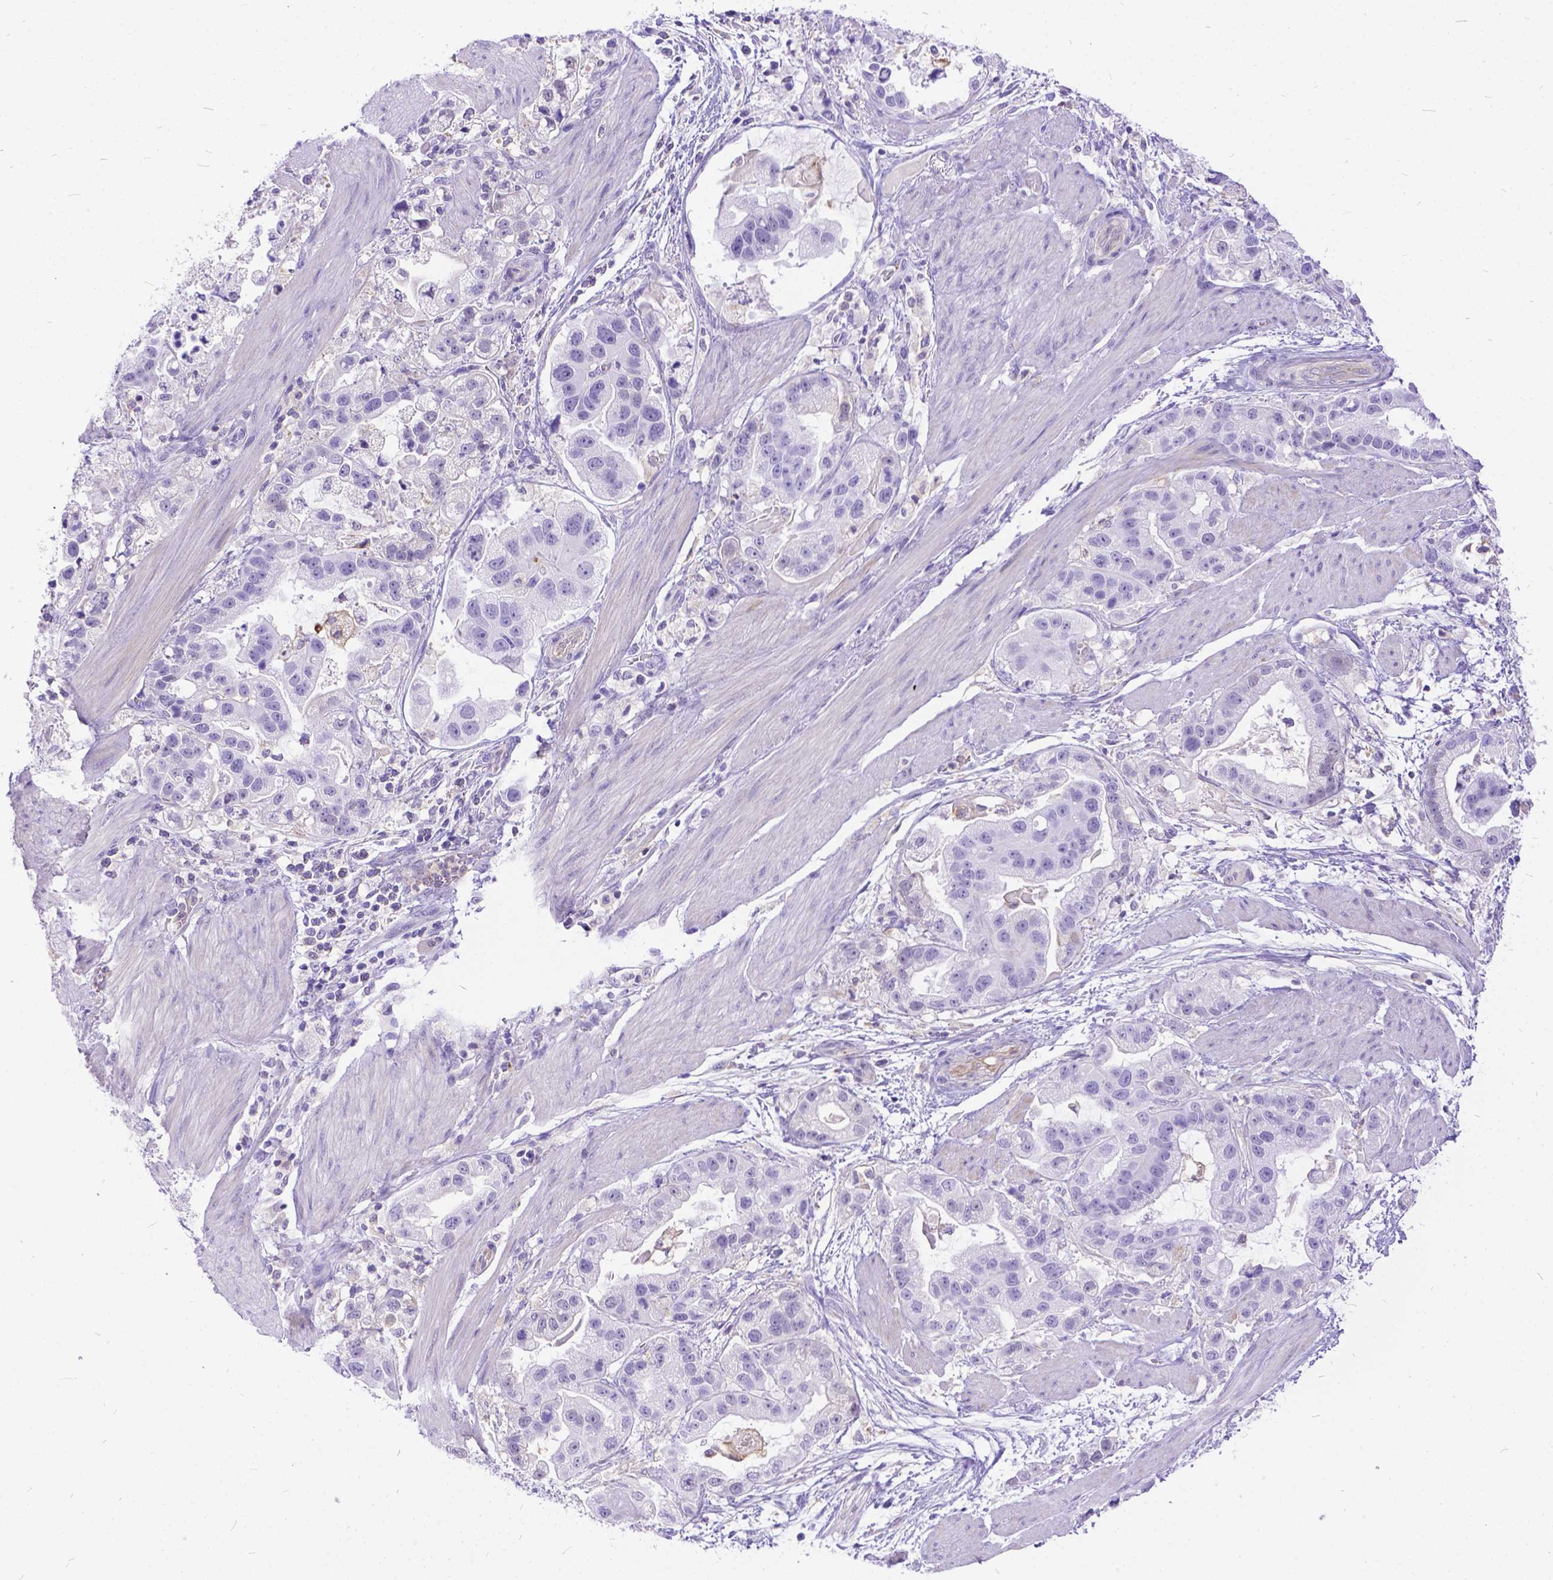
{"staining": {"intensity": "negative", "quantity": "none", "location": "none"}, "tissue": "stomach cancer", "cell_type": "Tumor cells", "image_type": "cancer", "snomed": [{"axis": "morphology", "description": "Adenocarcinoma, NOS"}, {"axis": "topography", "description": "Stomach"}], "caption": "Adenocarcinoma (stomach) was stained to show a protein in brown. There is no significant positivity in tumor cells.", "gene": "TMEM169", "patient": {"sex": "male", "age": 59}}